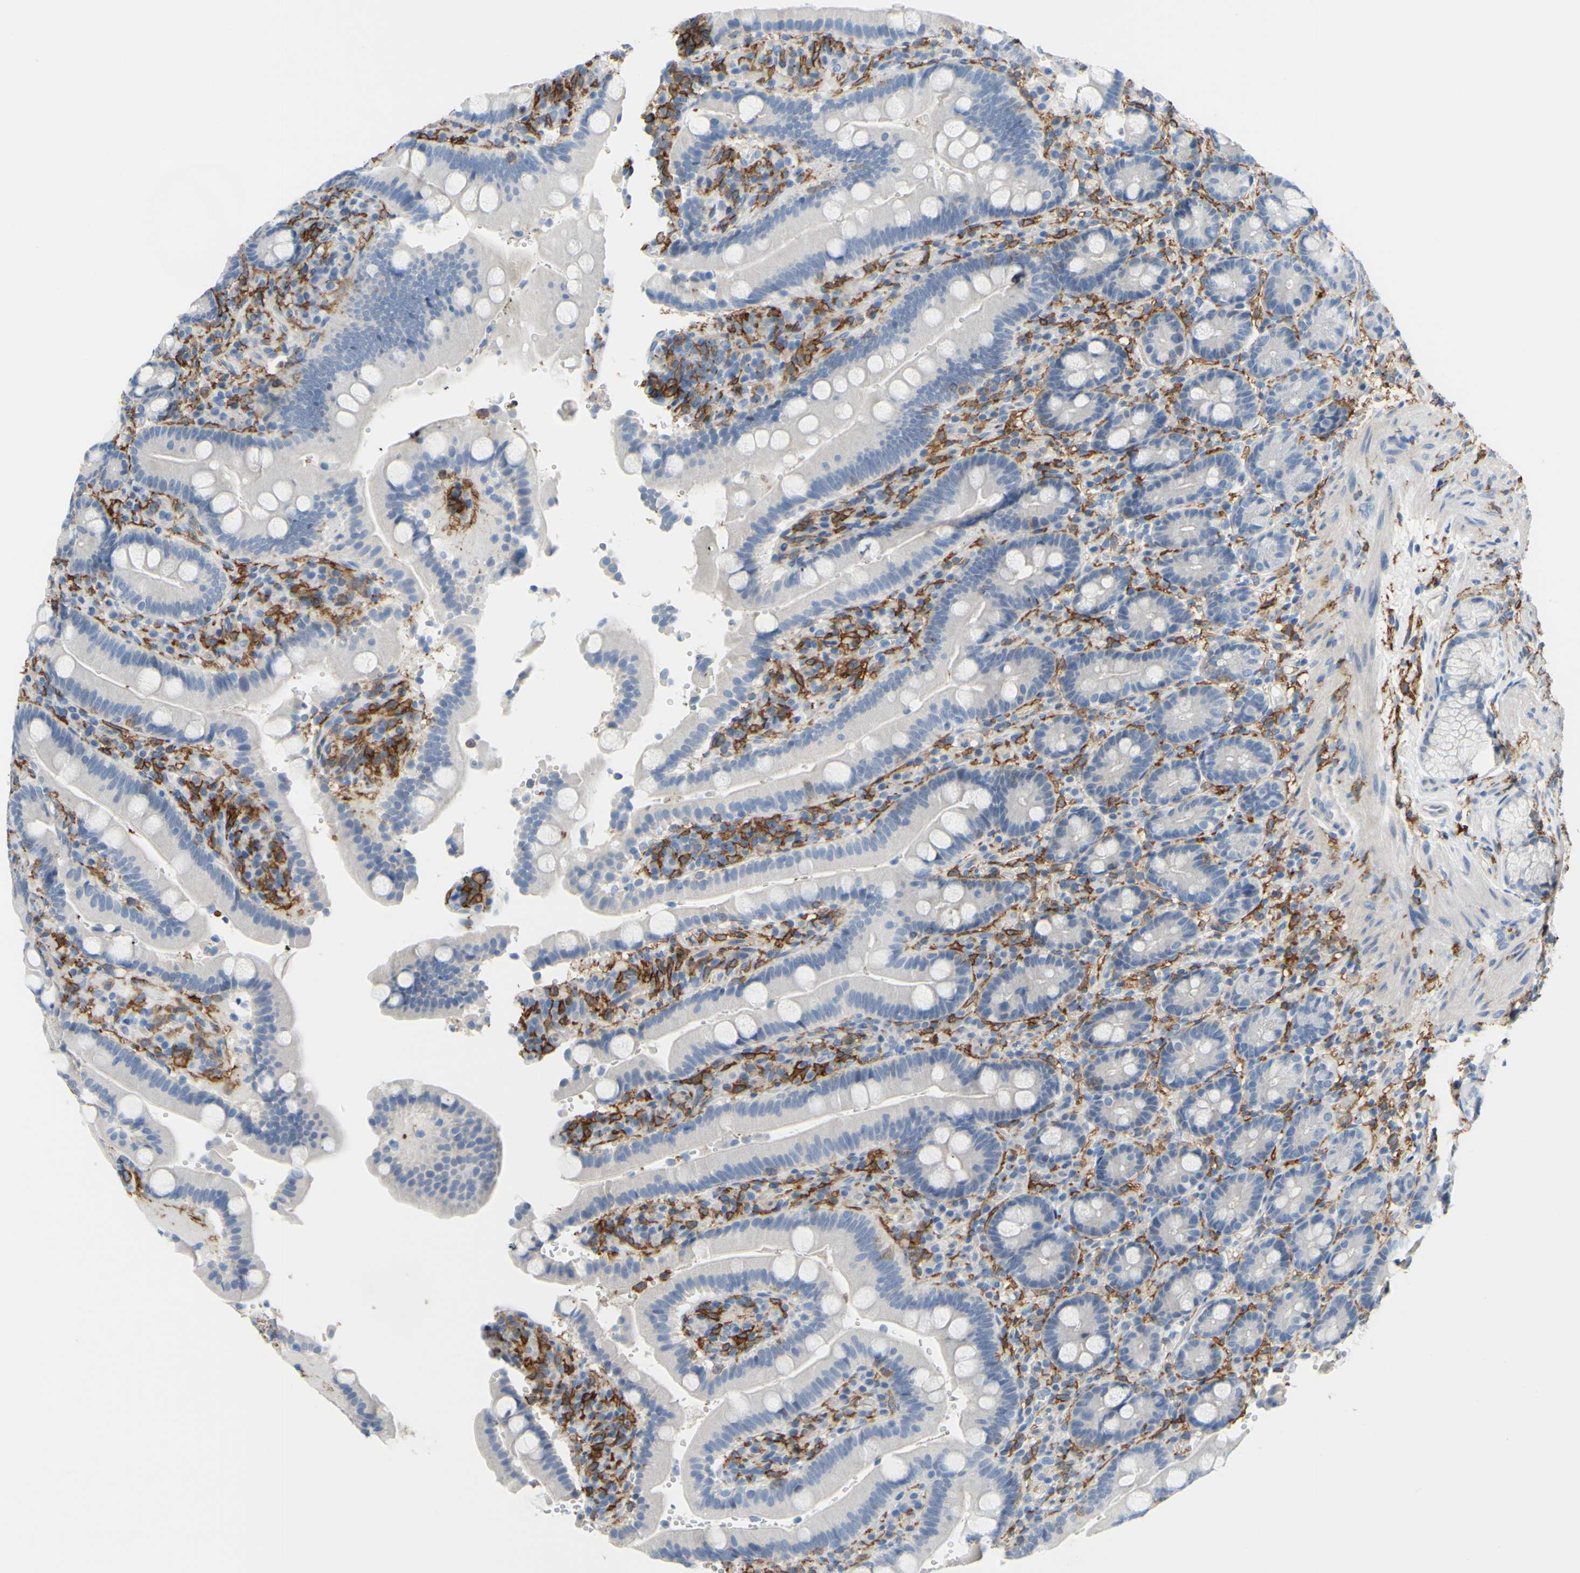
{"staining": {"intensity": "negative", "quantity": "none", "location": "none"}, "tissue": "duodenum", "cell_type": "Glandular cells", "image_type": "normal", "snomed": [{"axis": "morphology", "description": "Normal tissue, NOS"}, {"axis": "topography", "description": "Small intestine, NOS"}], "caption": "The IHC histopathology image has no significant positivity in glandular cells of duodenum.", "gene": "FCGR2A", "patient": {"sex": "female", "age": 71}}